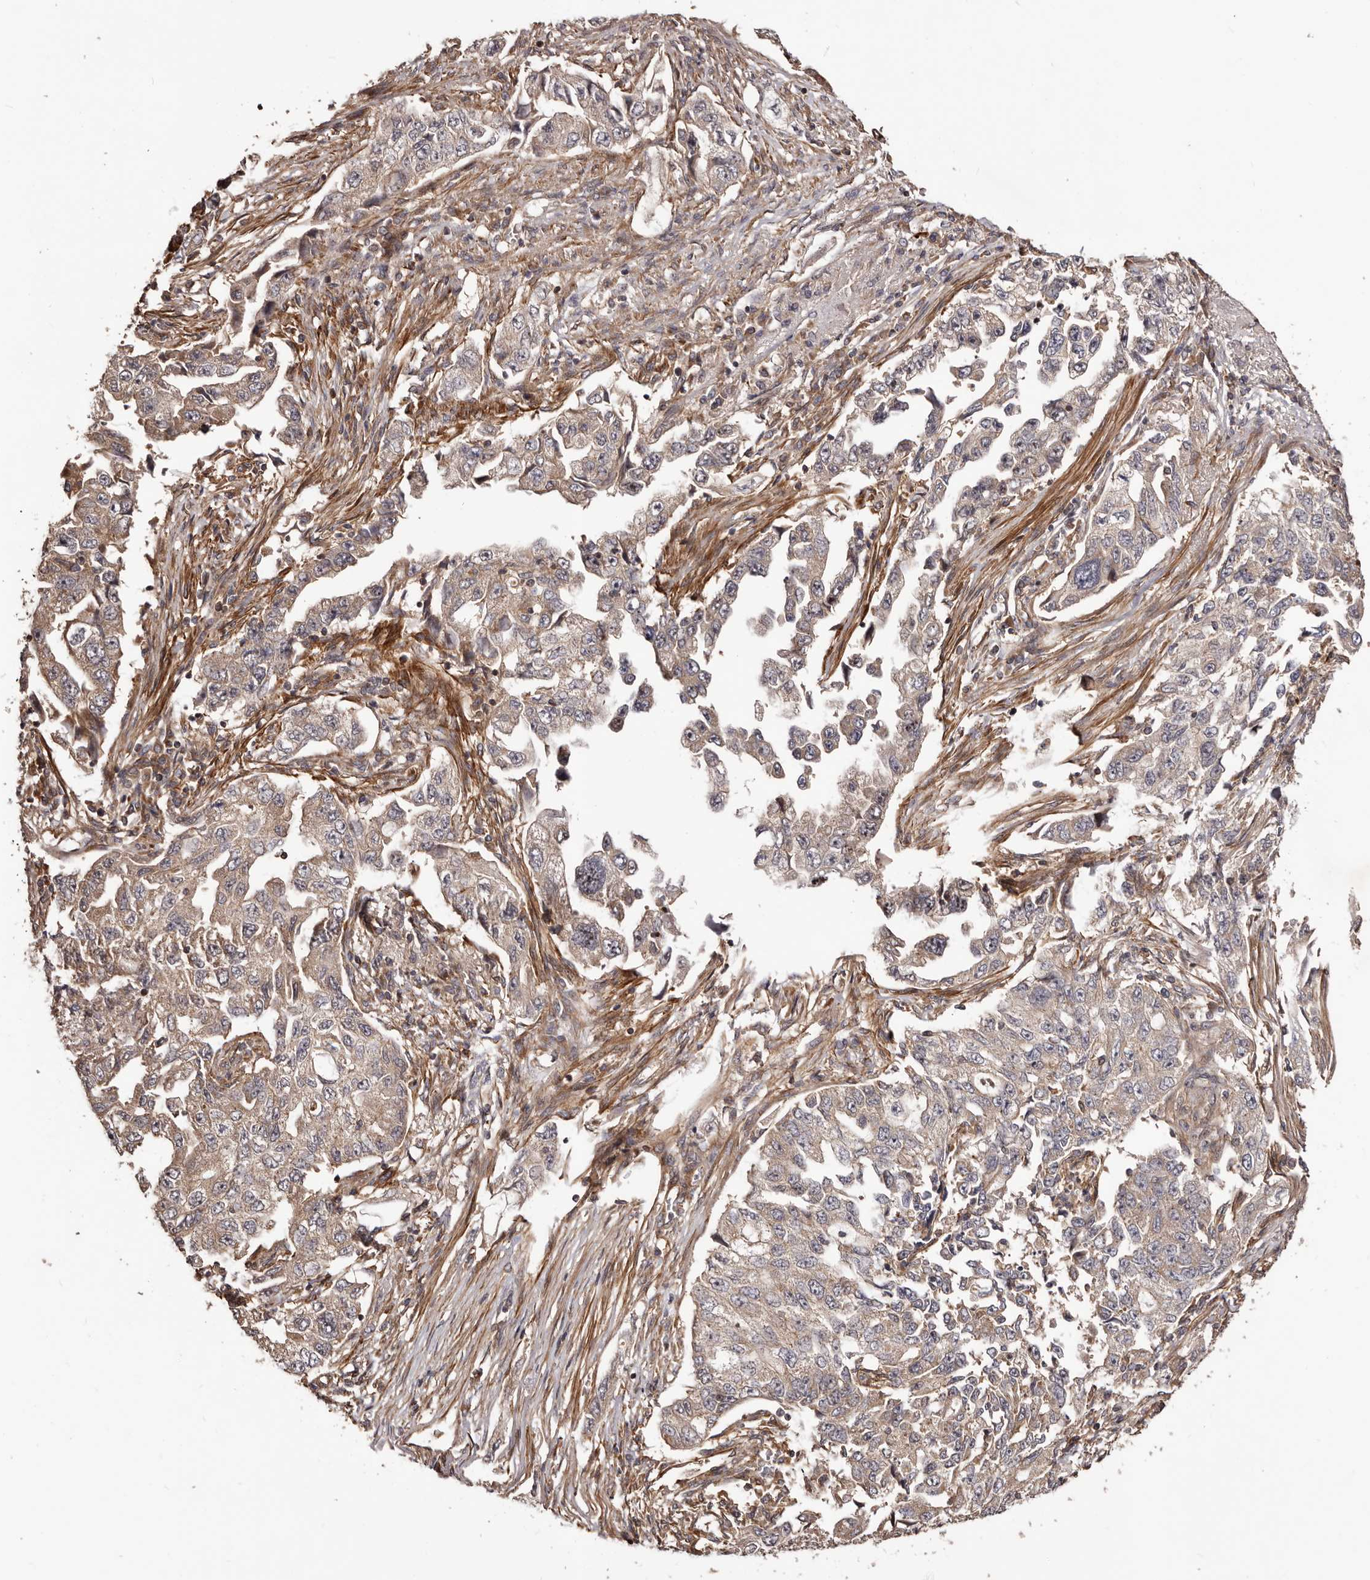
{"staining": {"intensity": "weak", "quantity": ">75%", "location": "cytoplasmic/membranous"}, "tissue": "lung cancer", "cell_type": "Tumor cells", "image_type": "cancer", "snomed": [{"axis": "morphology", "description": "Adenocarcinoma, NOS"}, {"axis": "topography", "description": "Lung"}], "caption": "Protein analysis of lung cancer tissue reveals weak cytoplasmic/membranous positivity in approximately >75% of tumor cells.", "gene": "GTPBP1", "patient": {"sex": "female", "age": 51}}